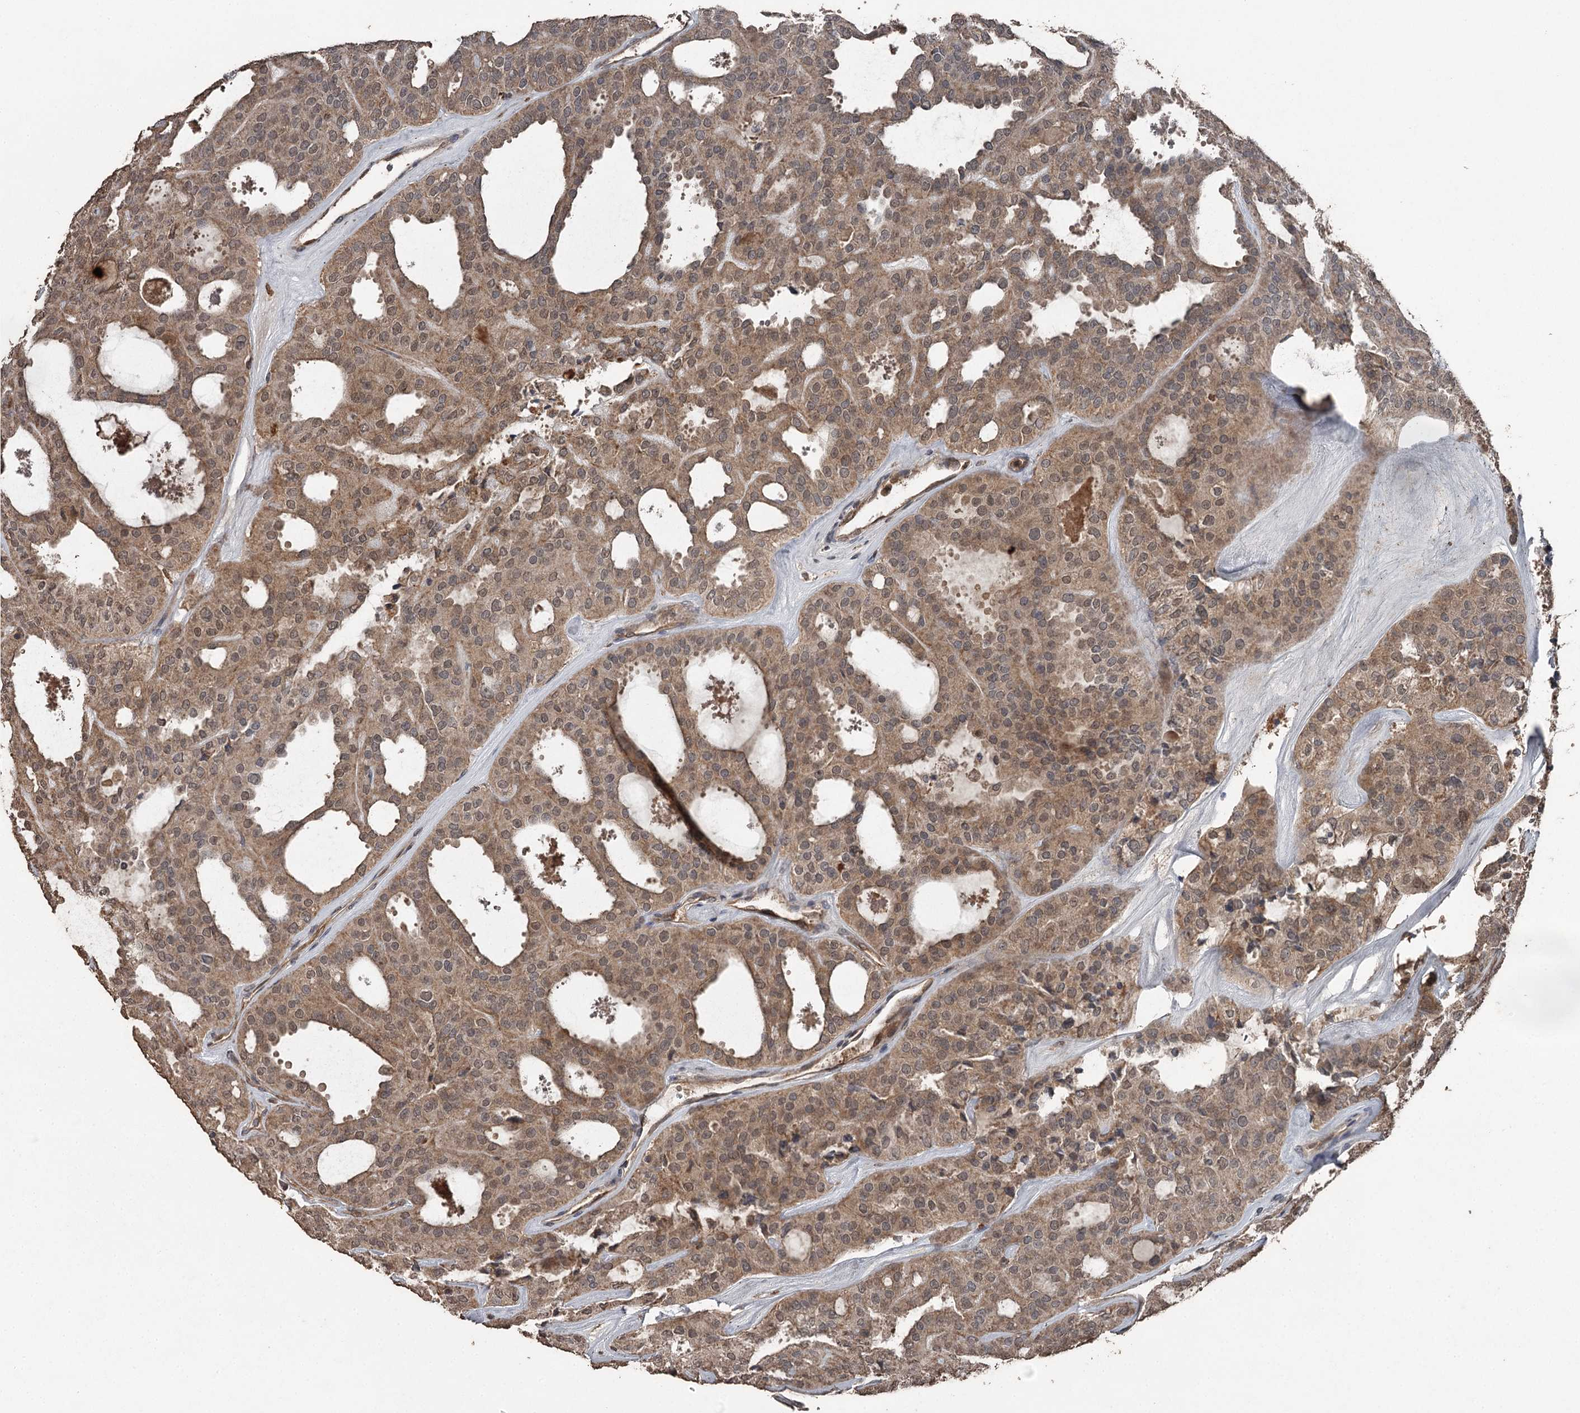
{"staining": {"intensity": "moderate", "quantity": ">75%", "location": "cytoplasmic/membranous,nuclear"}, "tissue": "thyroid cancer", "cell_type": "Tumor cells", "image_type": "cancer", "snomed": [{"axis": "morphology", "description": "Follicular adenoma carcinoma, NOS"}, {"axis": "topography", "description": "Thyroid gland"}], "caption": "Moderate cytoplasmic/membranous and nuclear protein expression is seen in approximately >75% of tumor cells in thyroid follicular adenoma carcinoma.", "gene": "WIPI1", "patient": {"sex": "male", "age": 75}}